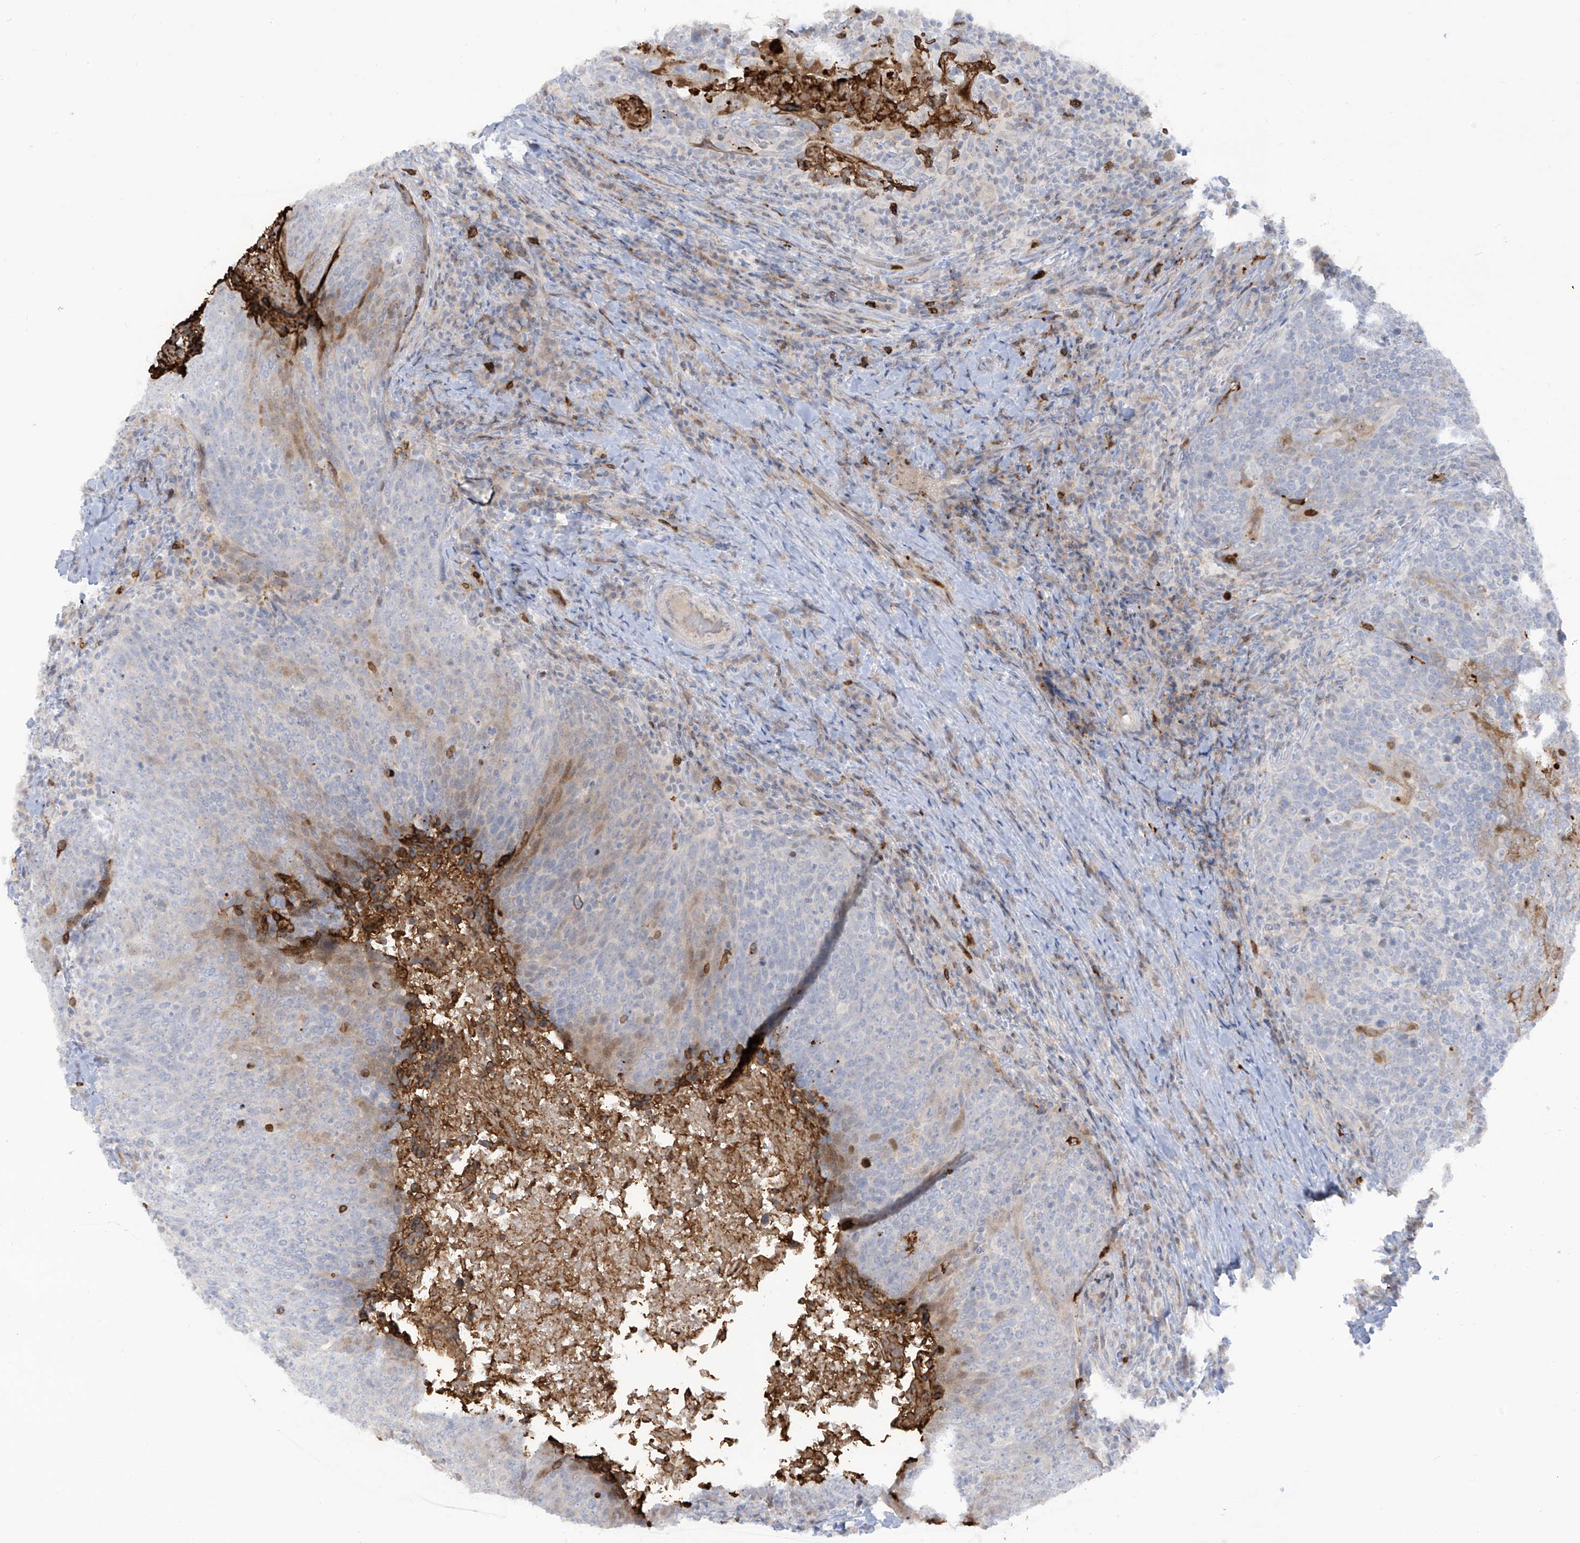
{"staining": {"intensity": "weak", "quantity": "<25%", "location": "cytoplasmic/membranous,nuclear"}, "tissue": "head and neck cancer", "cell_type": "Tumor cells", "image_type": "cancer", "snomed": [{"axis": "morphology", "description": "Squamous cell carcinoma, NOS"}, {"axis": "morphology", "description": "Squamous cell carcinoma, metastatic, NOS"}, {"axis": "topography", "description": "Lymph node"}, {"axis": "topography", "description": "Head-Neck"}], "caption": "Metastatic squamous cell carcinoma (head and neck) stained for a protein using immunohistochemistry reveals no expression tumor cells.", "gene": "NOTO", "patient": {"sex": "male", "age": 62}}